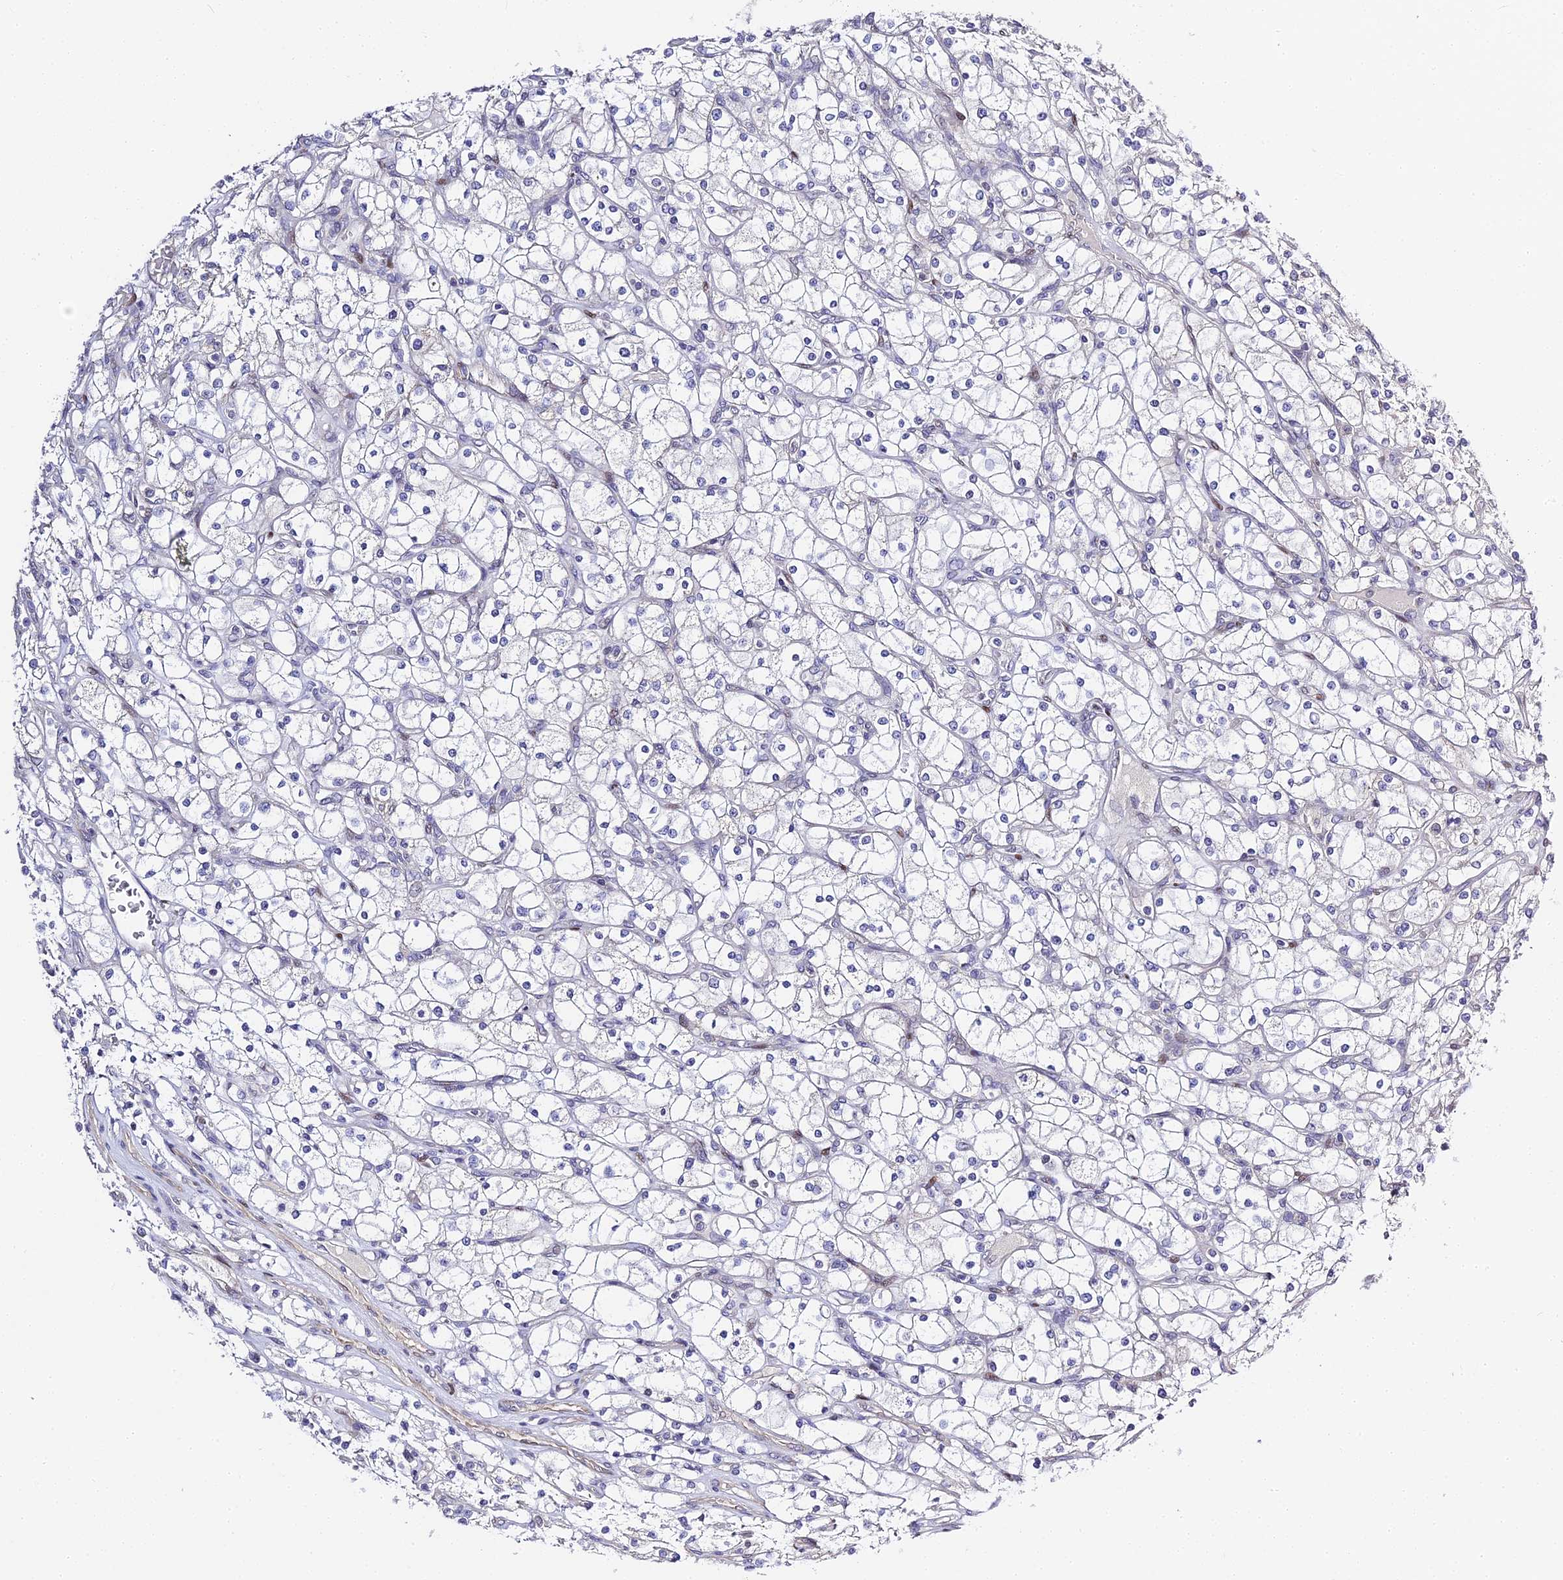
{"staining": {"intensity": "negative", "quantity": "none", "location": "none"}, "tissue": "renal cancer", "cell_type": "Tumor cells", "image_type": "cancer", "snomed": [{"axis": "morphology", "description": "Adenocarcinoma, NOS"}, {"axis": "topography", "description": "Kidney"}], "caption": "Immunohistochemical staining of renal adenocarcinoma shows no significant positivity in tumor cells. (Stains: DAB (3,3'-diaminobenzidine) IHC with hematoxylin counter stain, Microscopy: brightfield microscopy at high magnification).", "gene": "SERP1", "patient": {"sex": "male", "age": 80}}